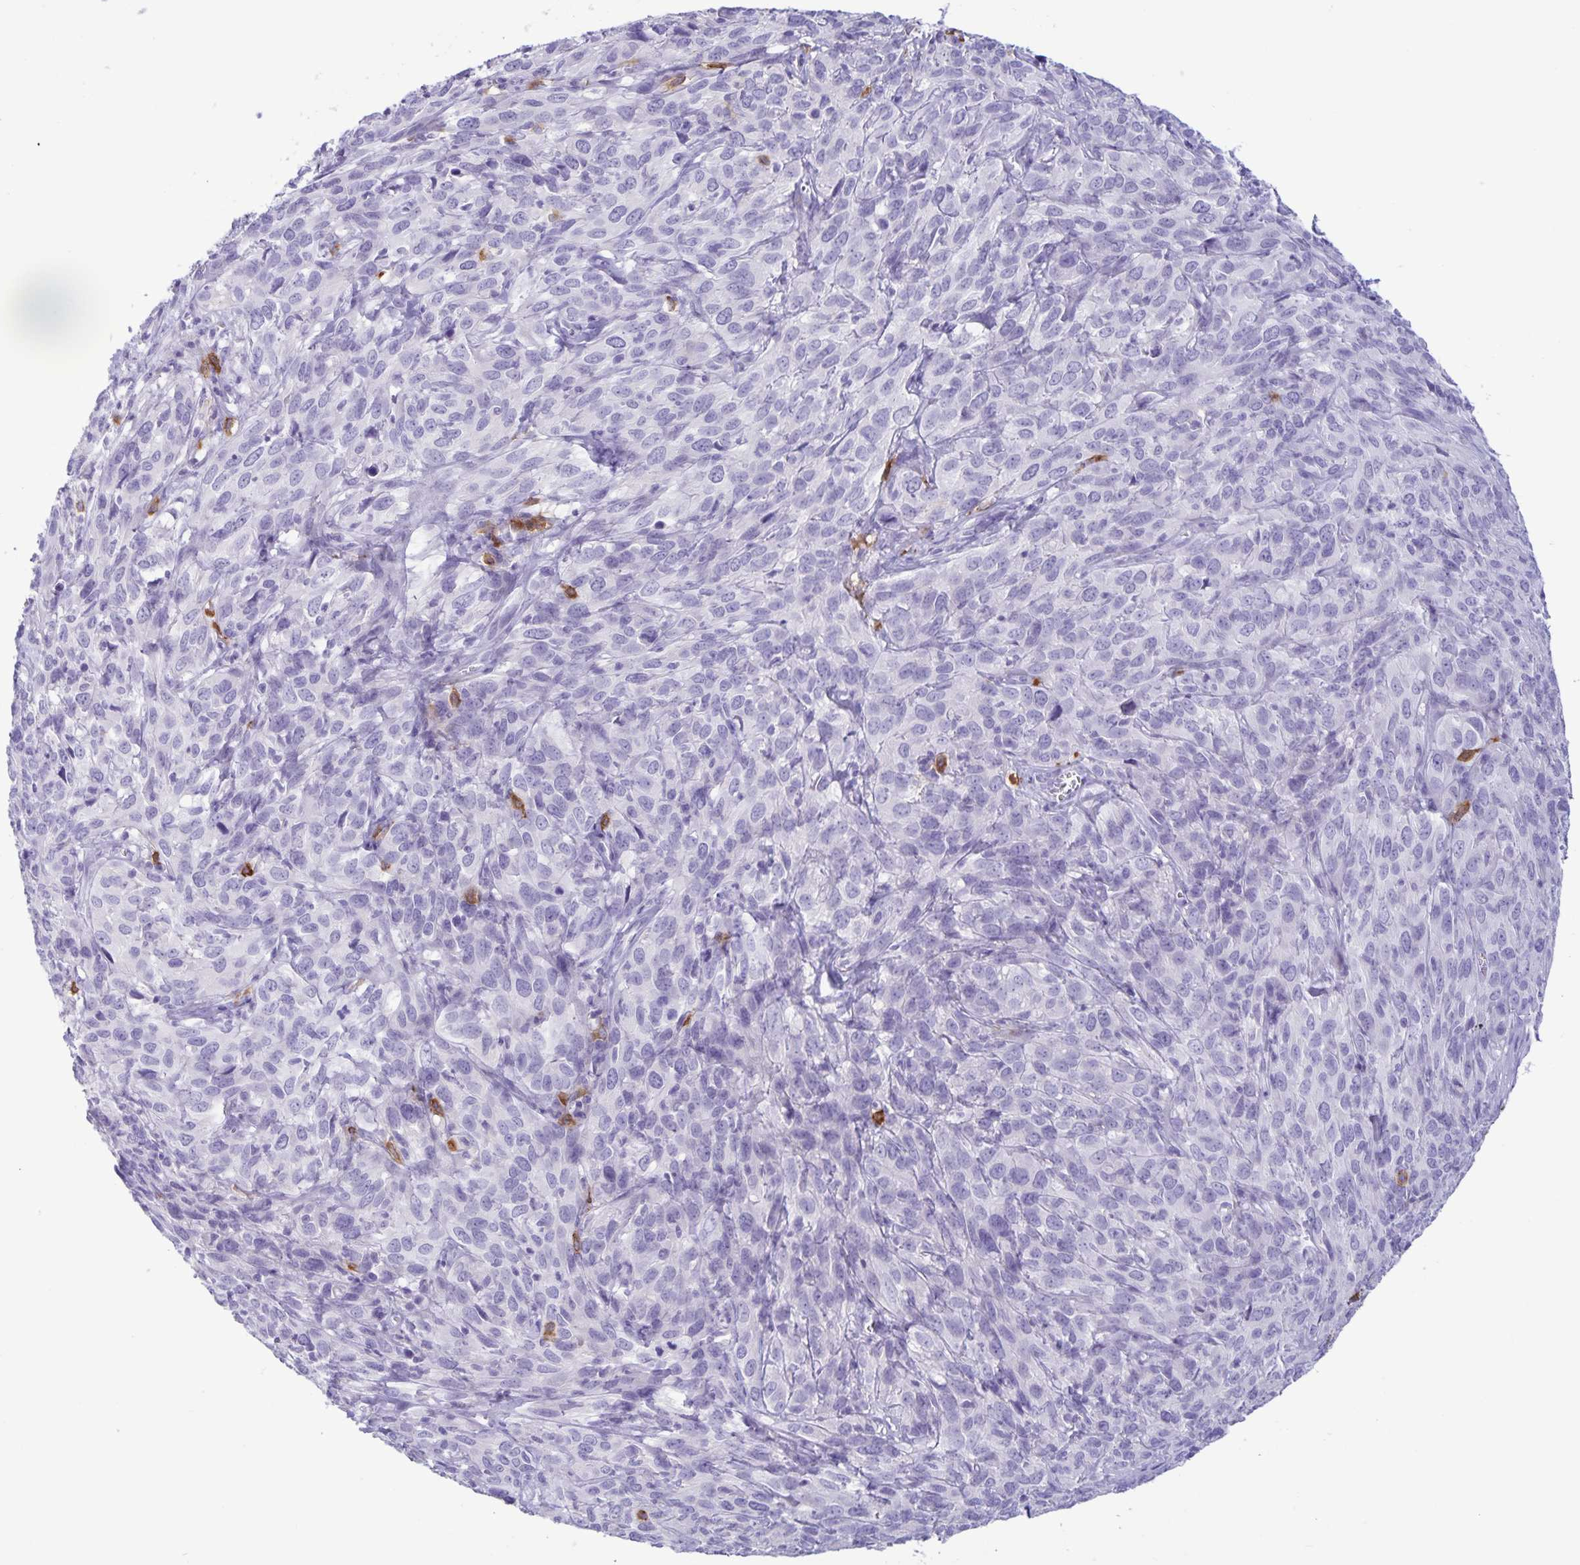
{"staining": {"intensity": "negative", "quantity": "none", "location": "none"}, "tissue": "cervical cancer", "cell_type": "Tumor cells", "image_type": "cancer", "snomed": [{"axis": "morphology", "description": "Squamous cell carcinoma, NOS"}, {"axis": "topography", "description": "Cervix"}], "caption": "Immunohistochemical staining of human cervical squamous cell carcinoma demonstrates no significant positivity in tumor cells.", "gene": "IBTK", "patient": {"sex": "female", "age": 51}}